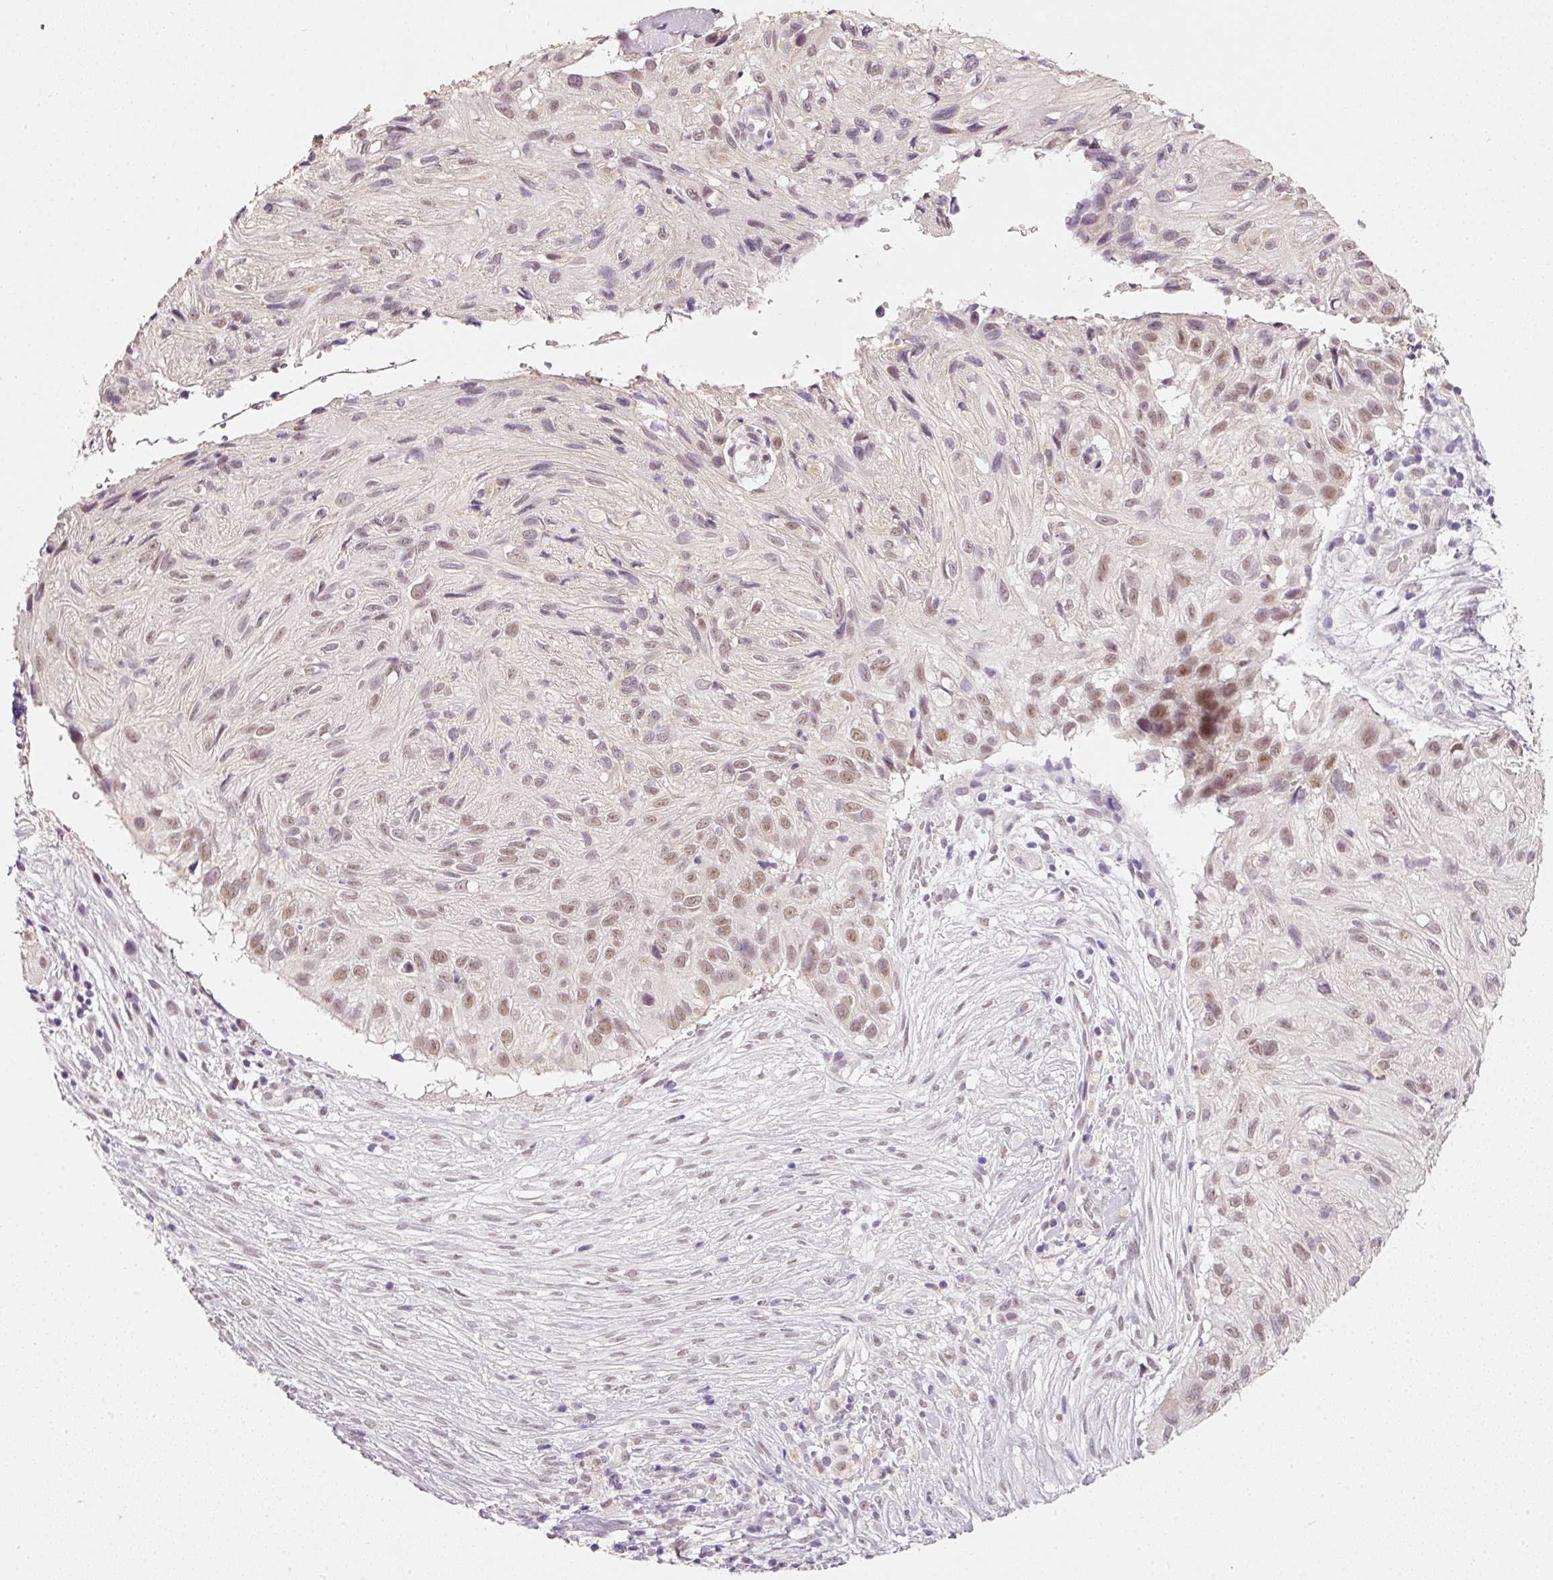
{"staining": {"intensity": "moderate", "quantity": "25%-75%", "location": "nuclear"}, "tissue": "skin cancer", "cell_type": "Tumor cells", "image_type": "cancer", "snomed": [{"axis": "morphology", "description": "Squamous cell carcinoma, NOS"}, {"axis": "topography", "description": "Skin"}], "caption": "There is medium levels of moderate nuclear expression in tumor cells of skin cancer, as demonstrated by immunohistochemical staining (brown color).", "gene": "FSTL3", "patient": {"sex": "male", "age": 82}}